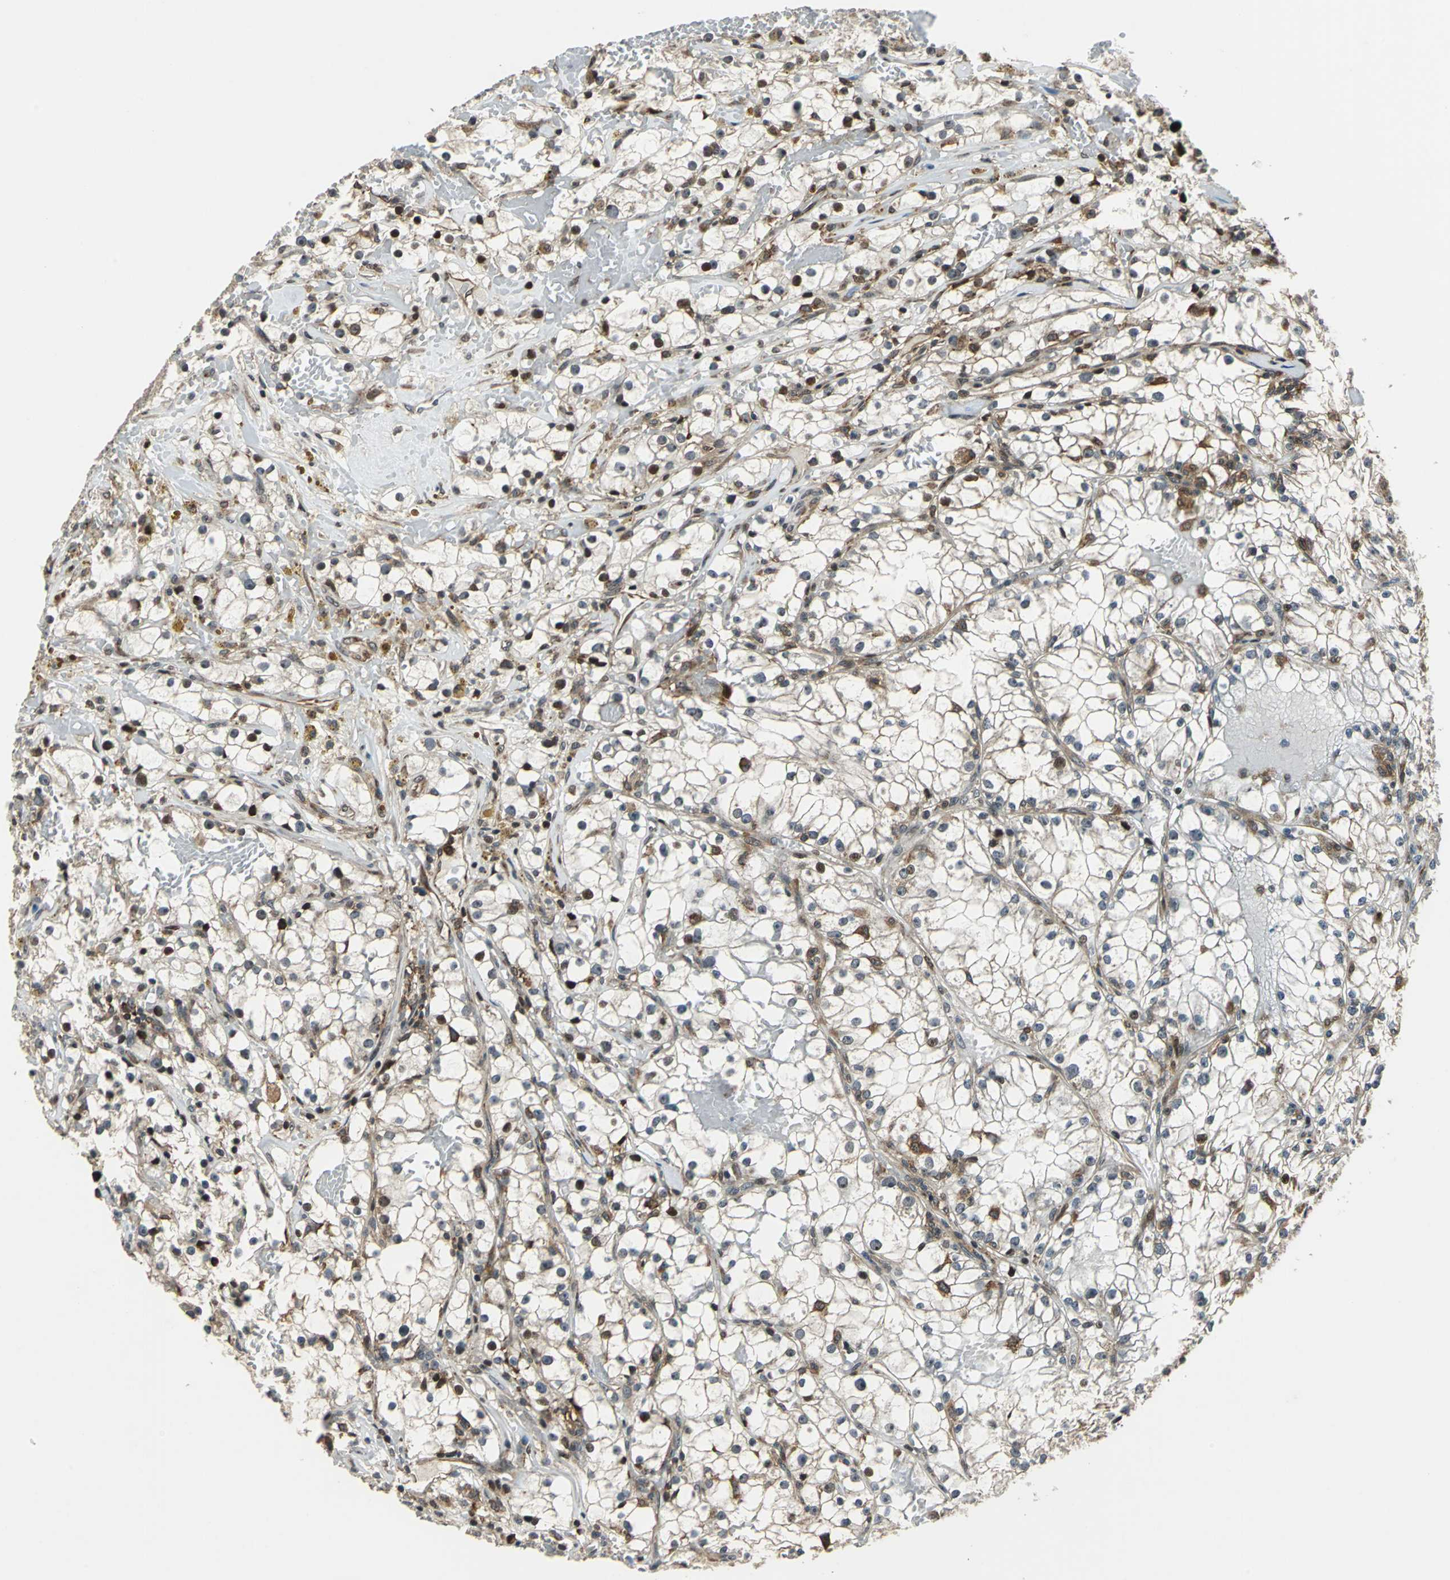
{"staining": {"intensity": "moderate", "quantity": "<25%", "location": "cytoplasmic/membranous"}, "tissue": "renal cancer", "cell_type": "Tumor cells", "image_type": "cancer", "snomed": [{"axis": "morphology", "description": "Adenocarcinoma, NOS"}, {"axis": "topography", "description": "Kidney"}], "caption": "Renal adenocarcinoma was stained to show a protein in brown. There is low levels of moderate cytoplasmic/membranous staining in about <25% of tumor cells.", "gene": "AATF", "patient": {"sex": "male", "age": 56}}